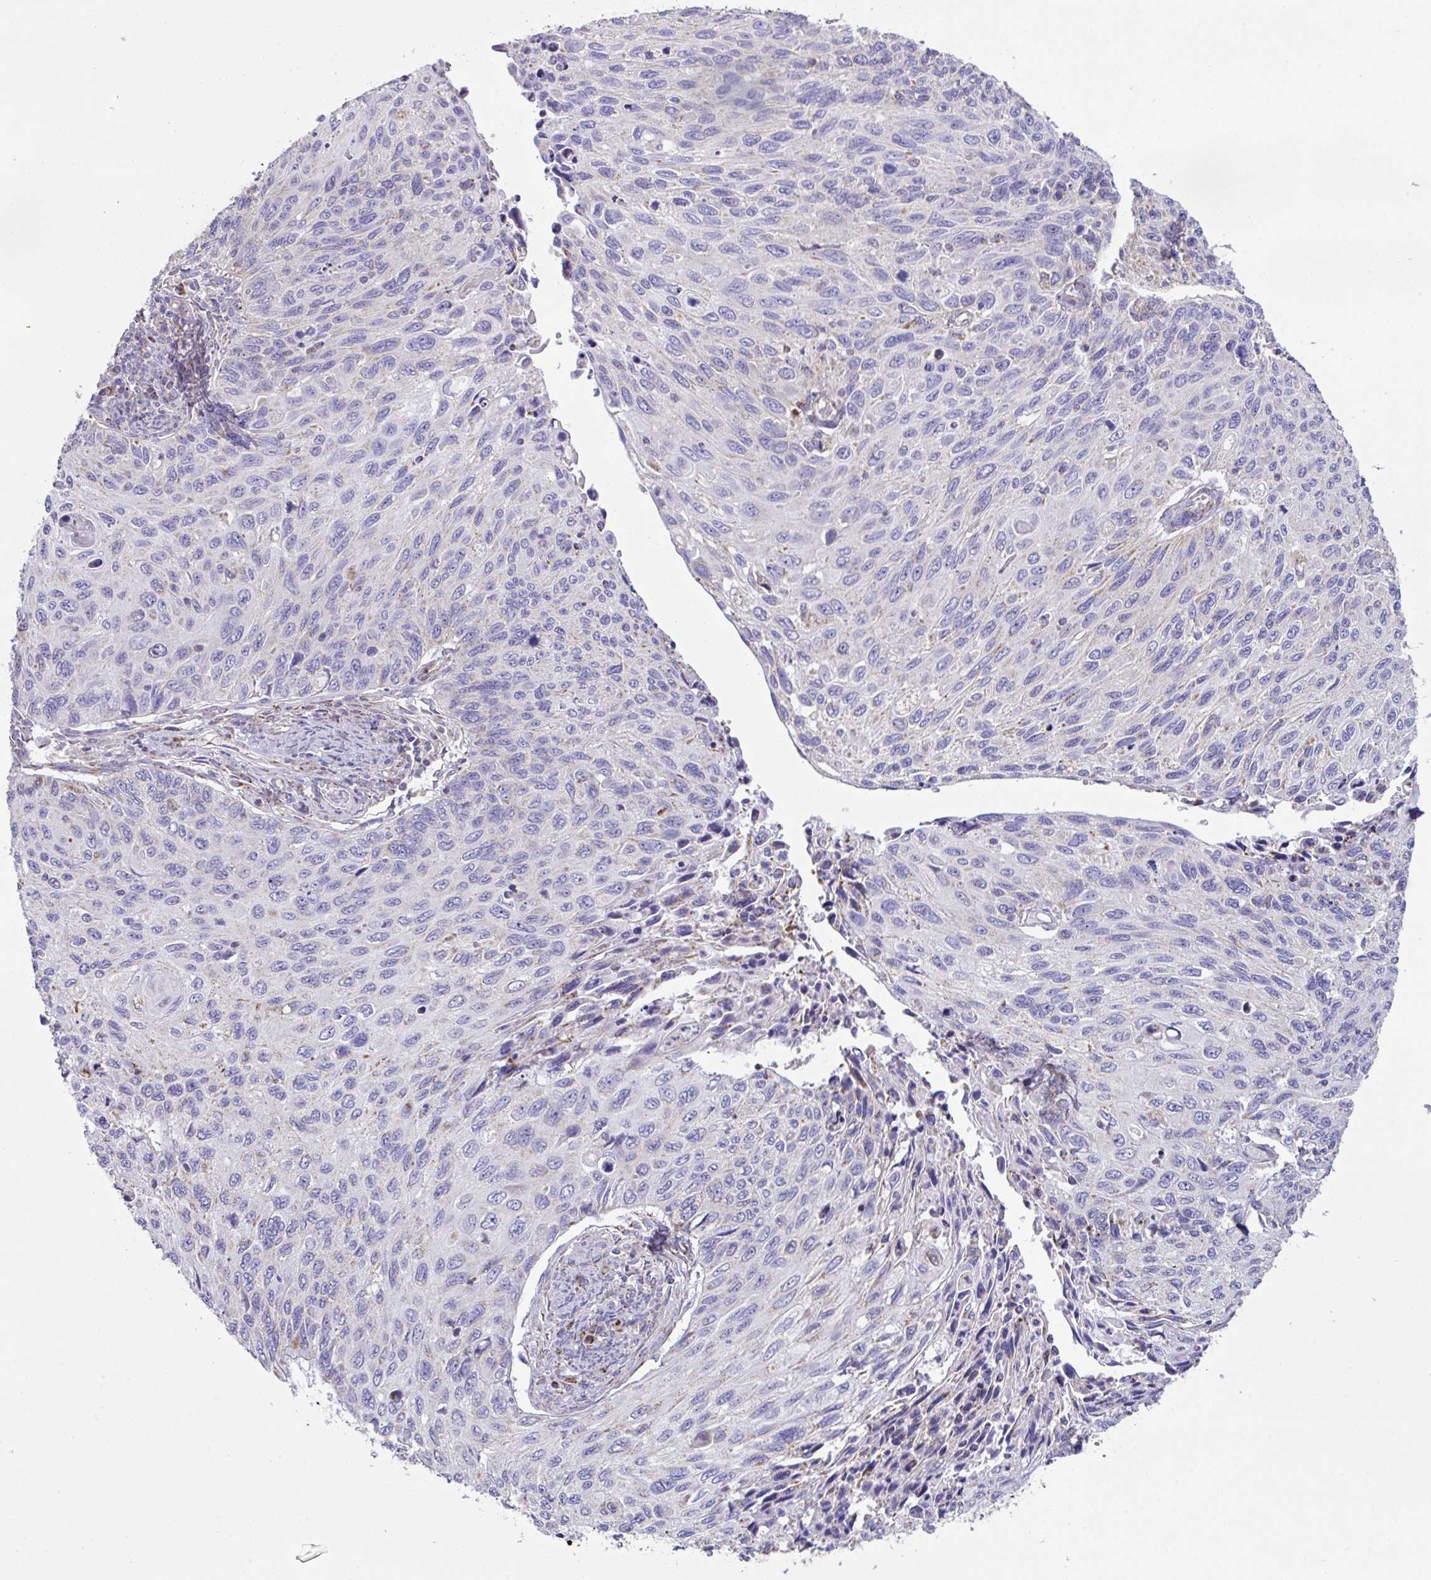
{"staining": {"intensity": "negative", "quantity": "none", "location": "none"}, "tissue": "cervical cancer", "cell_type": "Tumor cells", "image_type": "cancer", "snomed": [{"axis": "morphology", "description": "Squamous cell carcinoma, NOS"}, {"axis": "topography", "description": "Cervix"}], "caption": "The histopathology image displays no significant expression in tumor cells of squamous cell carcinoma (cervical).", "gene": "DOK7", "patient": {"sex": "female", "age": 70}}